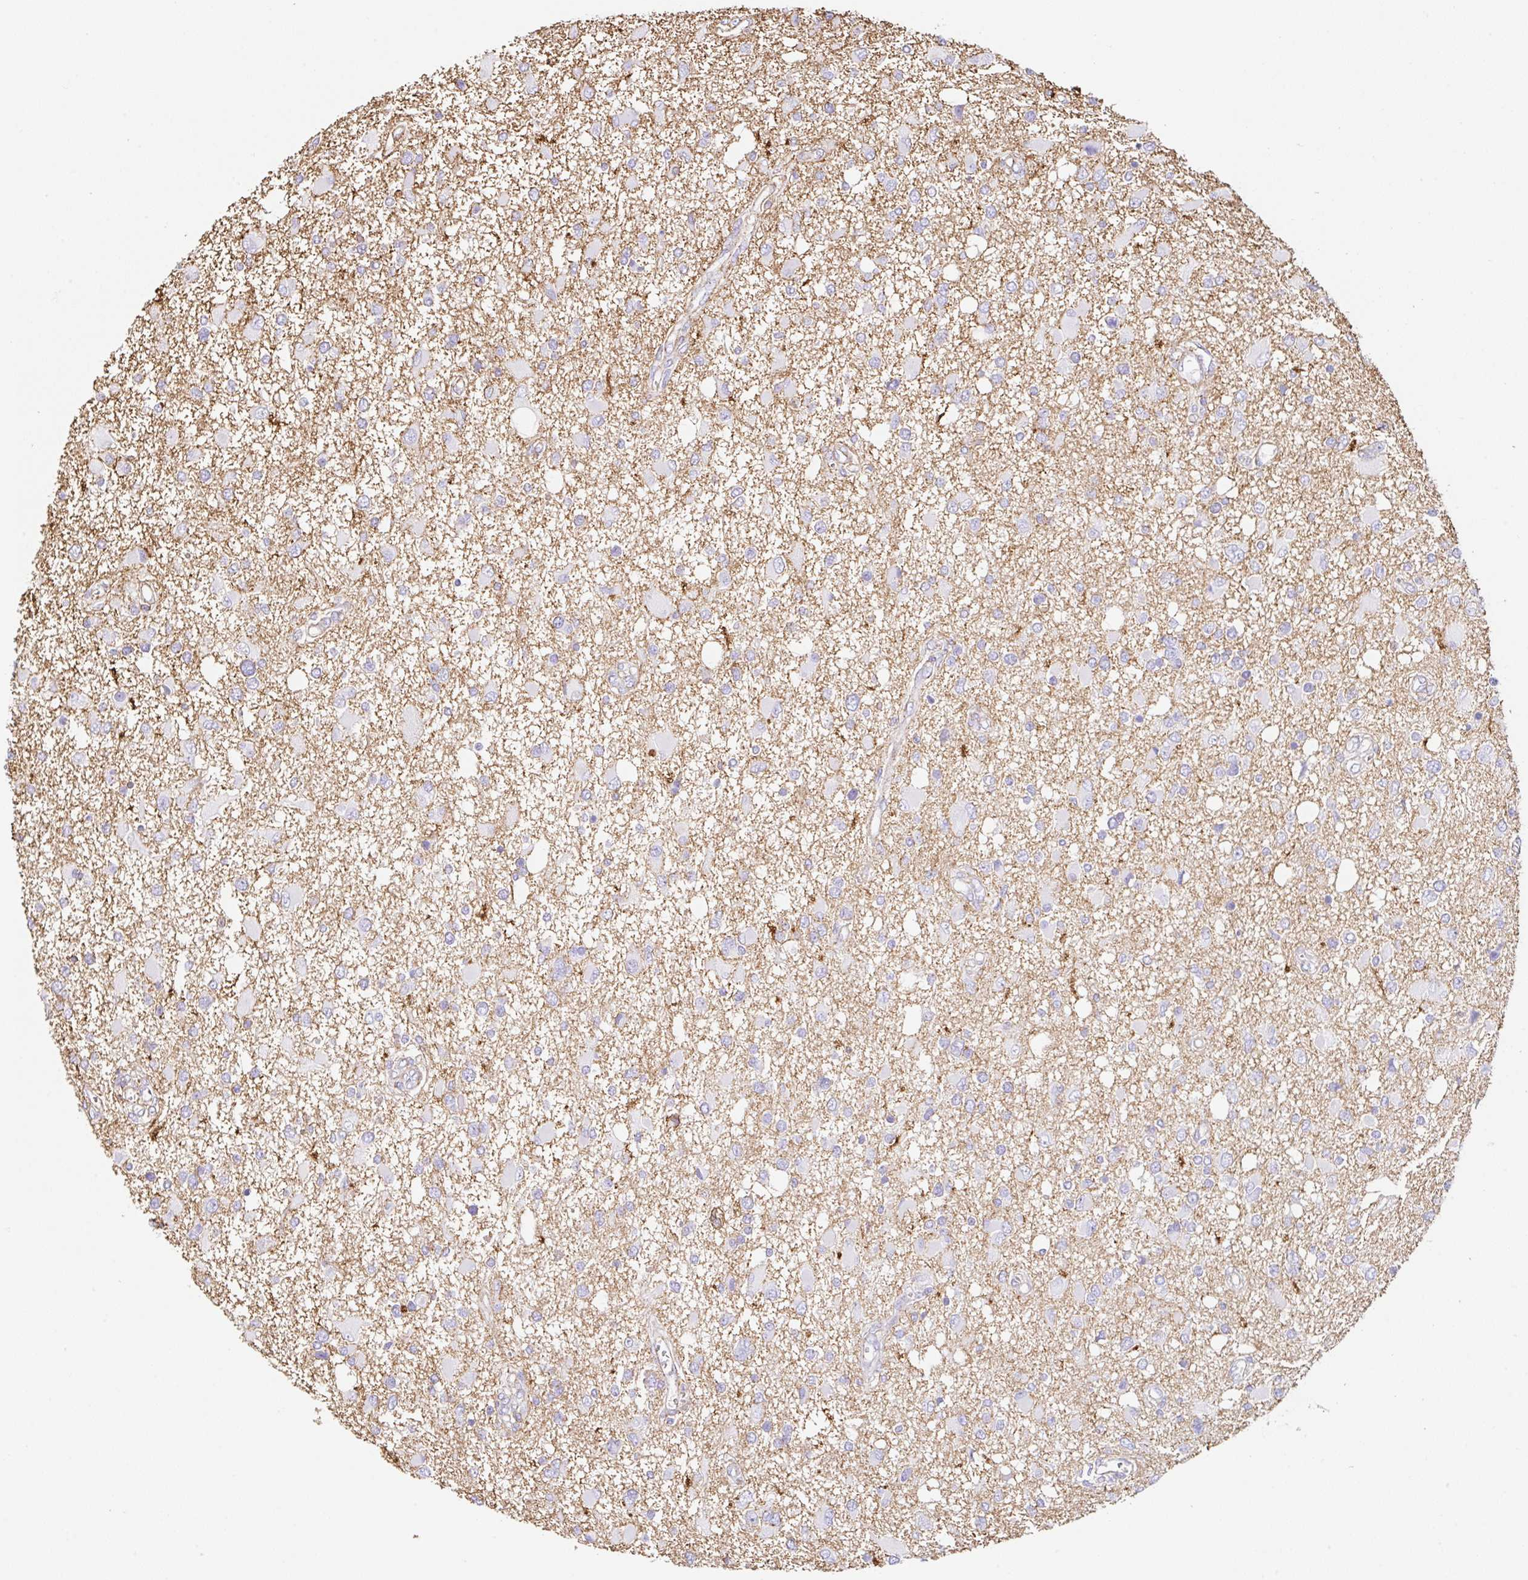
{"staining": {"intensity": "negative", "quantity": "none", "location": "none"}, "tissue": "glioma", "cell_type": "Tumor cells", "image_type": "cancer", "snomed": [{"axis": "morphology", "description": "Glioma, malignant, High grade"}, {"axis": "topography", "description": "Brain"}], "caption": "Tumor cells show no significant protein positivity in glioma.", "gene": "MTTP", "patient": {"sex": "male", "age": 53}}